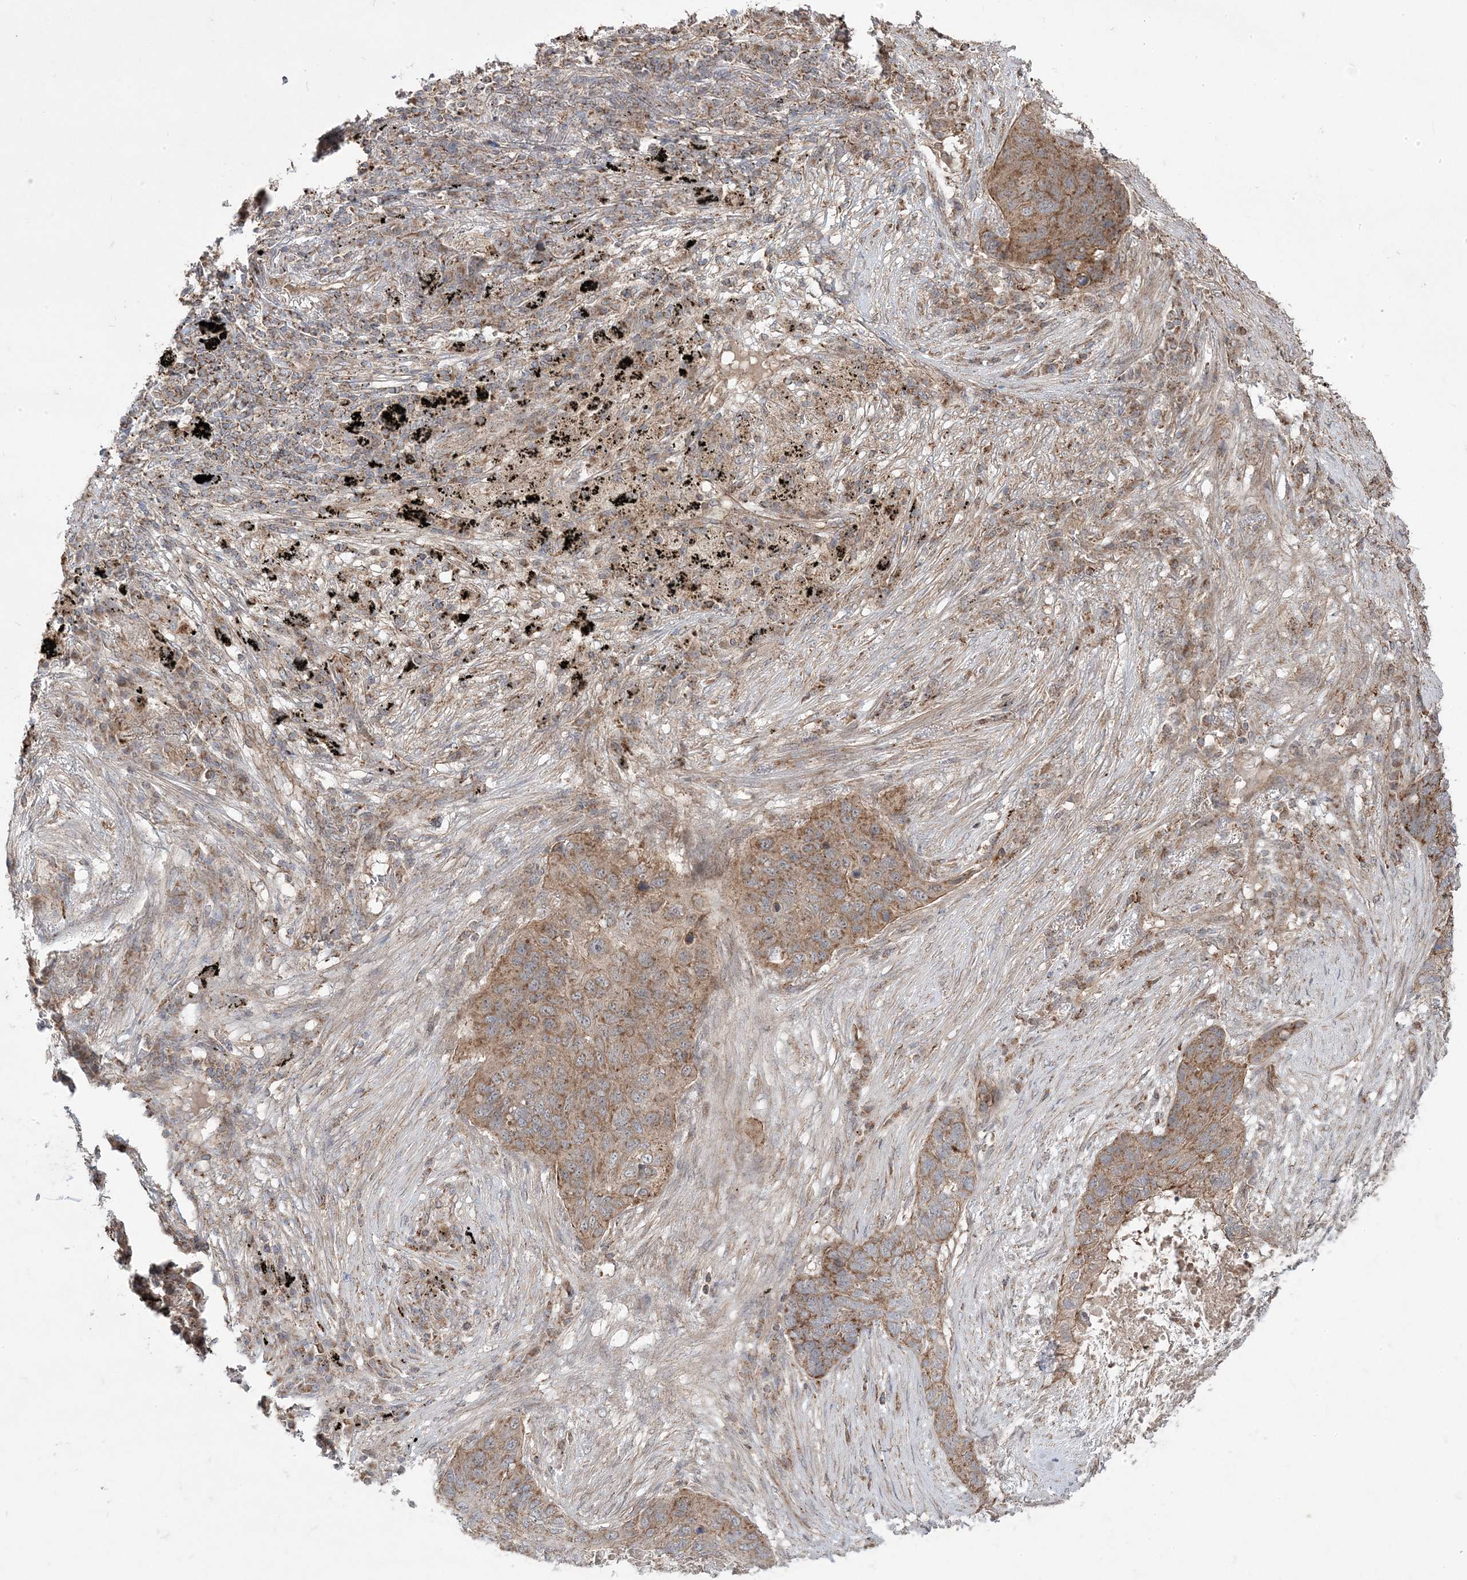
{"staining": {"intensity": "moderate", "quantity": ">75%", "location": "cytoplasmic/membranous"}, "tissue": "lung cancer", "cell_type": "Tumor cells", "image_type": "cancer", "snomed": [{"axis": "morphology", "description": "Squamous cell carcinoma, NOS"}, {"axis": "topography", "description": "Lung"}], "caption": "Immunohistochemistry (IHC) micrograph of lung cancer (squamous cell carcinoma) stained for a protein (brown), which displays medium levels of moderate cytoplasmic/membranous expression in about >75% of tumor cells.", "gene": "CLUAP1", "patient": {"sex": "female", "age": 63}}